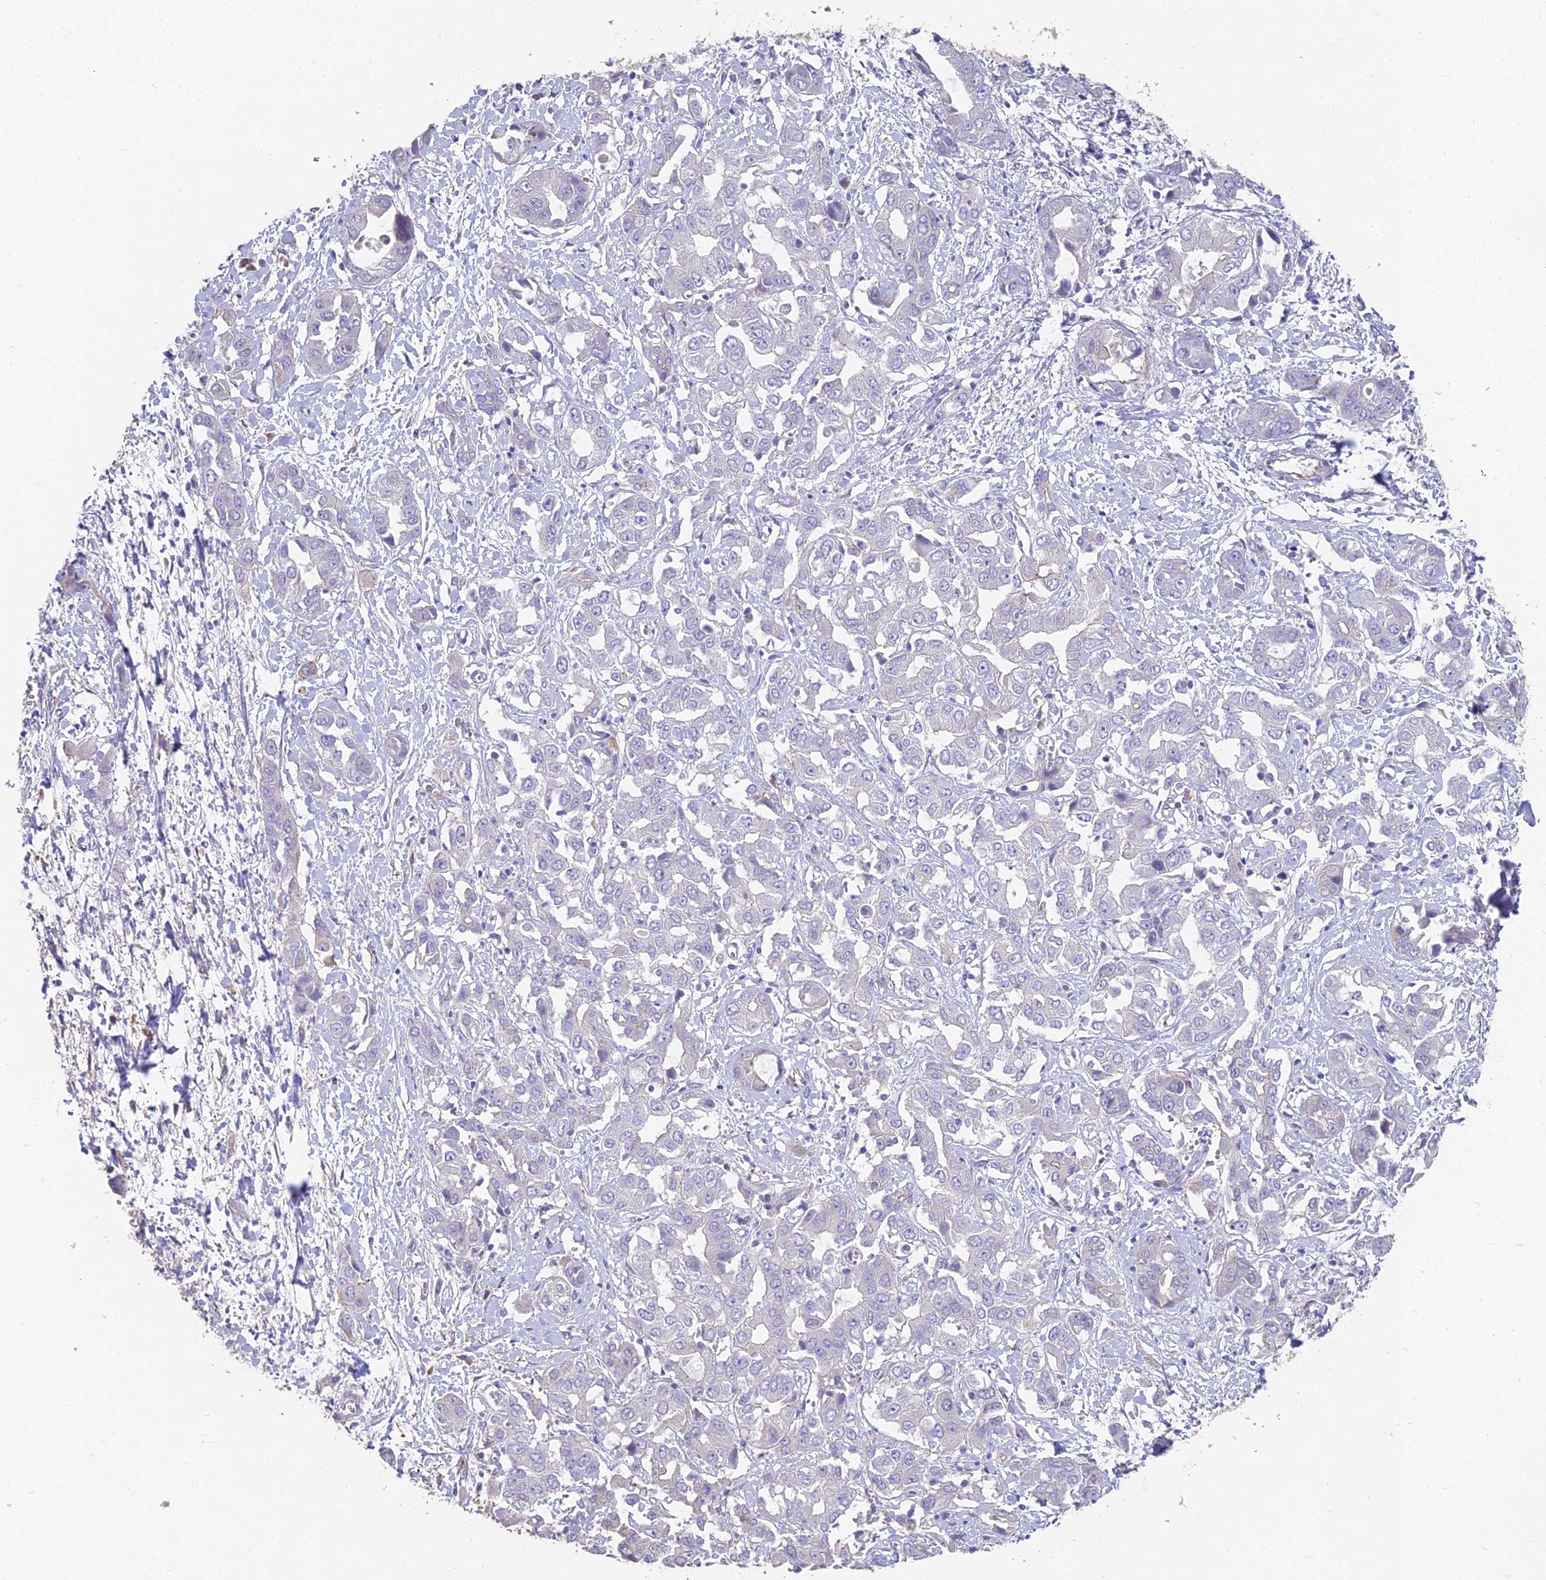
{"staining": {"intensity": "negative", "quantity": "none", "location": "none"}, "tissue": "liver cancer", "cell_type": "Tumor cells", "image_type": "cancer", "snomed": [{"axis": "morphology", "description": "Cholangiocarcinoma"}, {"axis": "topography", "description": "Liver"}], "caption": "This is an immunohistochemistry image of human liver cancer (cholangiocarcinoma). There is no positivity in tumor cells.", "gene": "FAM168B", "patient": {"sex": "female", "age": 52}}